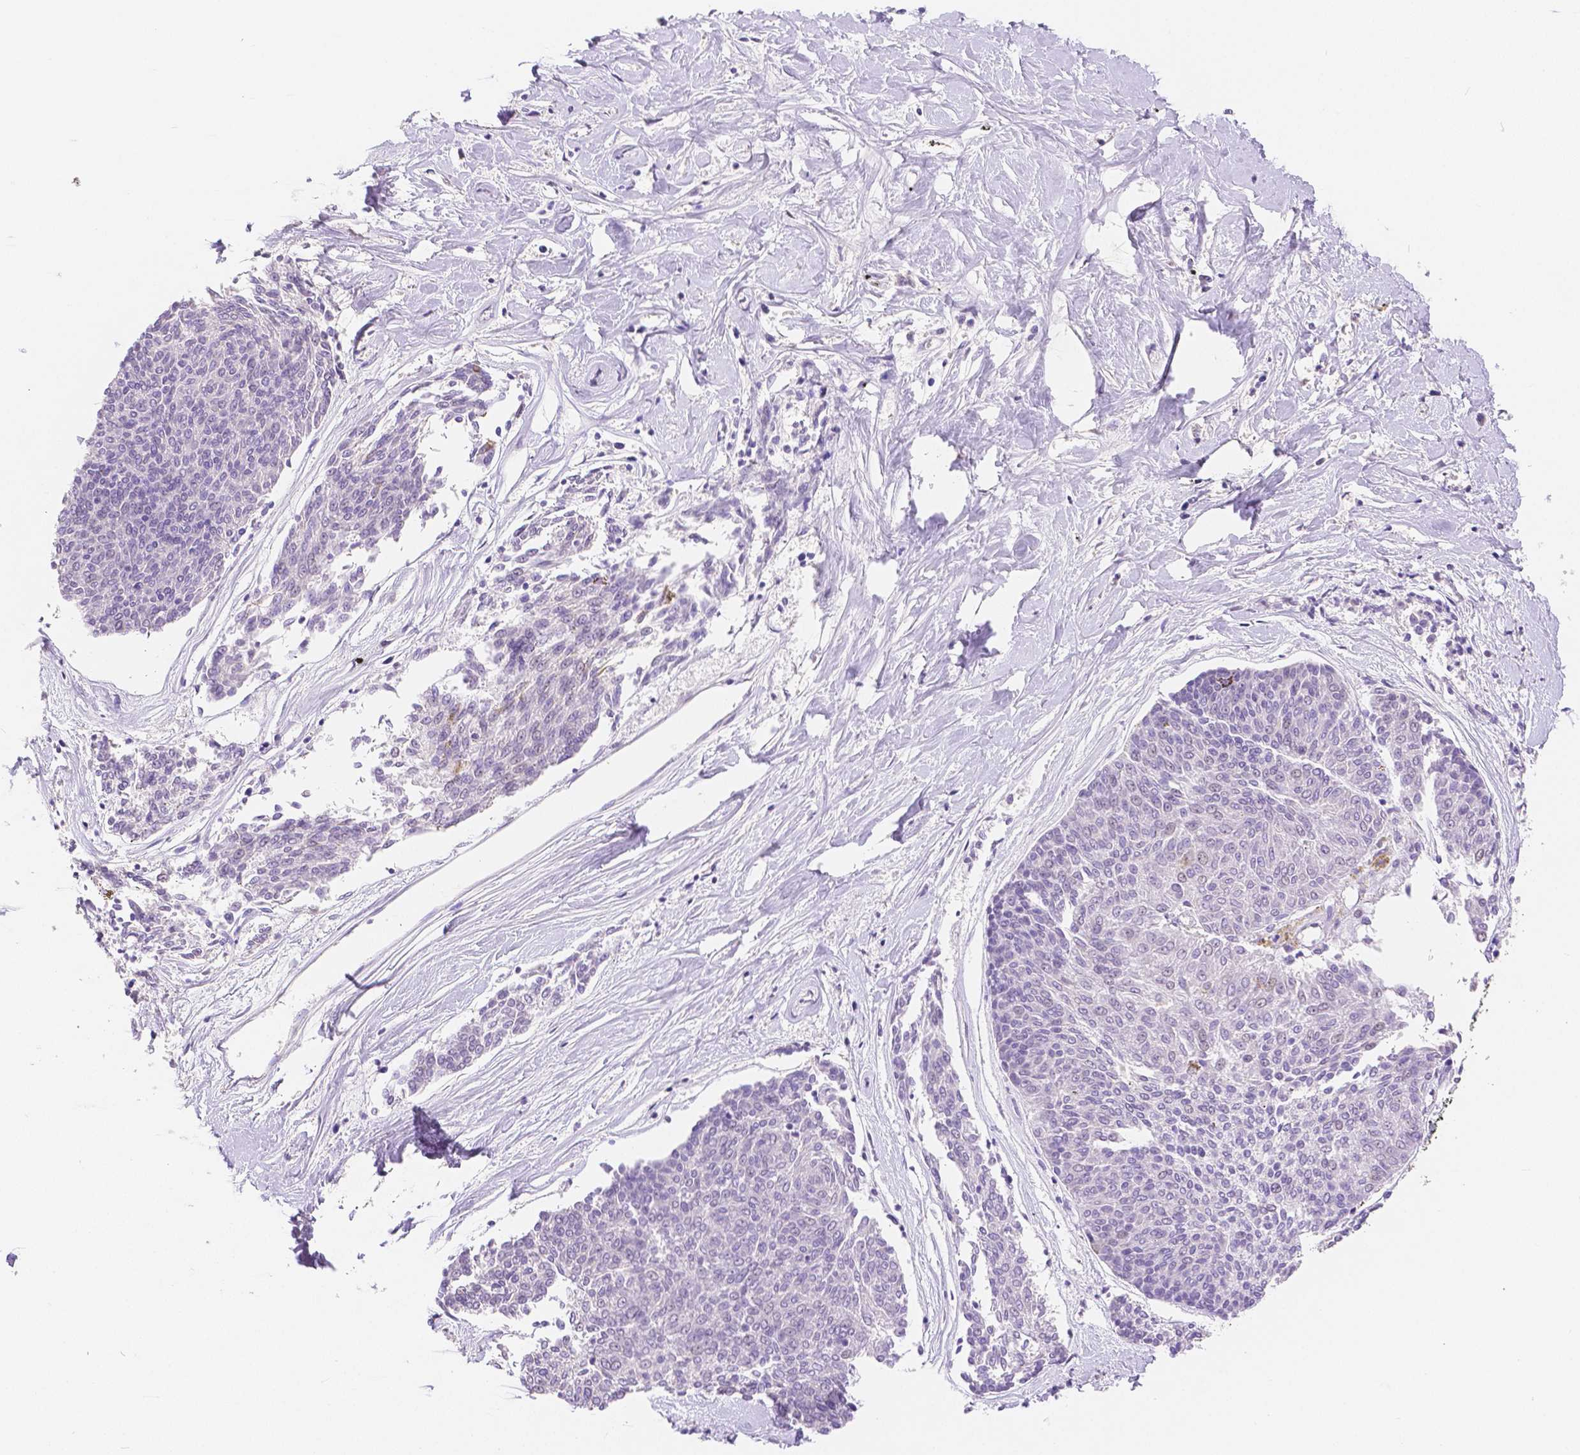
{"staining": {"intensity": "negative", "quantity": "none", "location": "none"}, "tissue": "melanoma", "cell_type": "Tumor cells", "image_type": "cancer", "snomed": [{"axis": "morphology", "description": "Malignant melanoma, NOS"}, {"axis": "topography", "description": "Skin"}], "caption": "This is an immunohistochemistry histopathology image of melanoma. There is no positivity in tumor cells.", "gene": "HNF1B", "patient": {"sex": "female", "age": 72}}